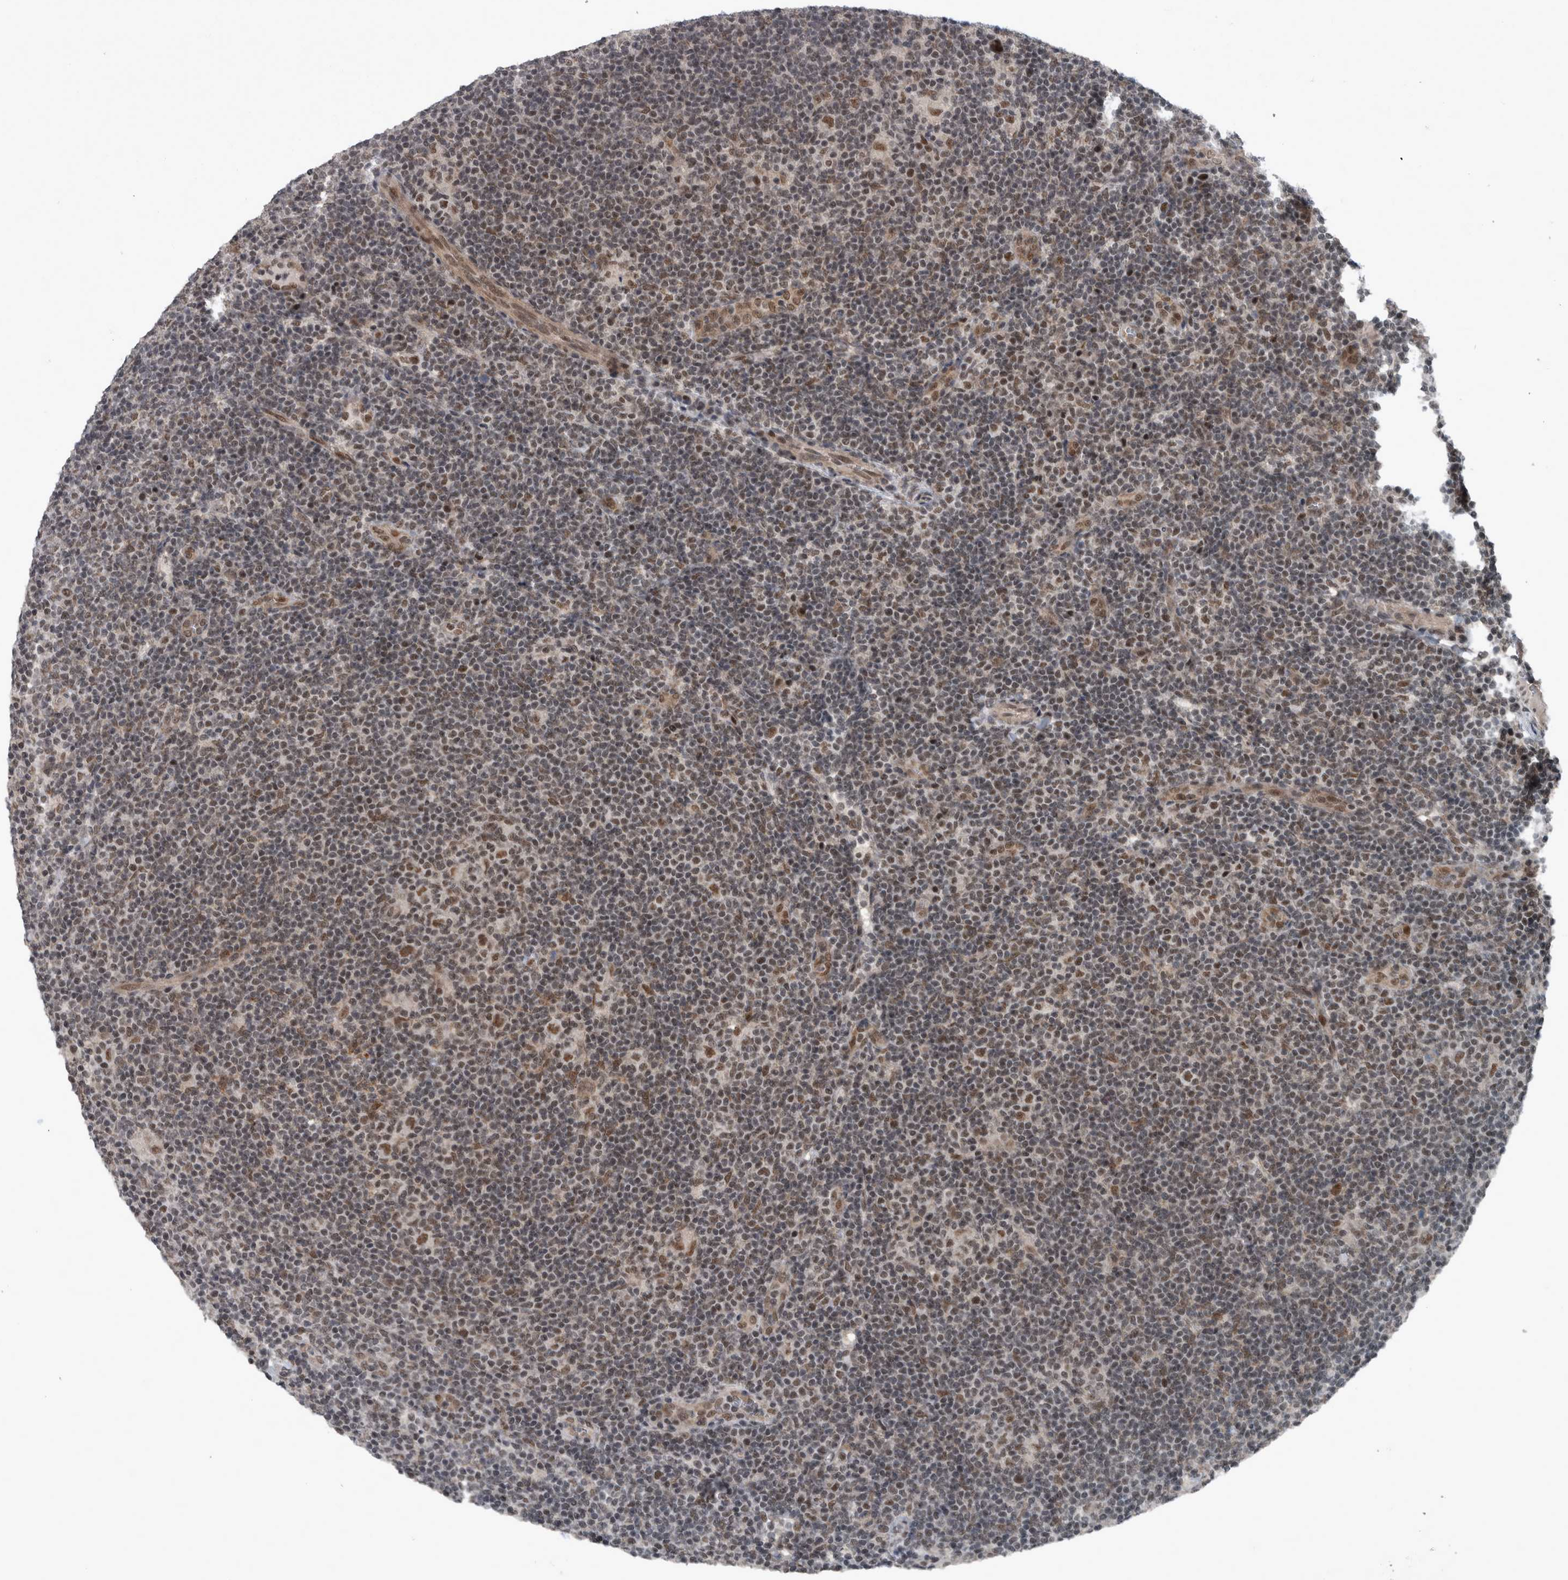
{"staining": {"intensity": "moderate", "quantity": ">75%", "location": "nuclear"}, "tissue": "lymphoma", "cell_type": "Tumor cells", "image_type": "cancer", "snomed": [{"axis": "morphology", "description": "Hodgkin's disease, NOS"}, {"axis": "topography", "description": "Lymph node"}], "caption": "Immunohistochemical staining of human lymphoma reveals moderate nuclear protein staining in approximately >75% of tumor cells. (DAB = brown stain, brightfield microscopy at high magnification).", "gene": "WDR33", "patient": {"sex": "female", "age": 57}}